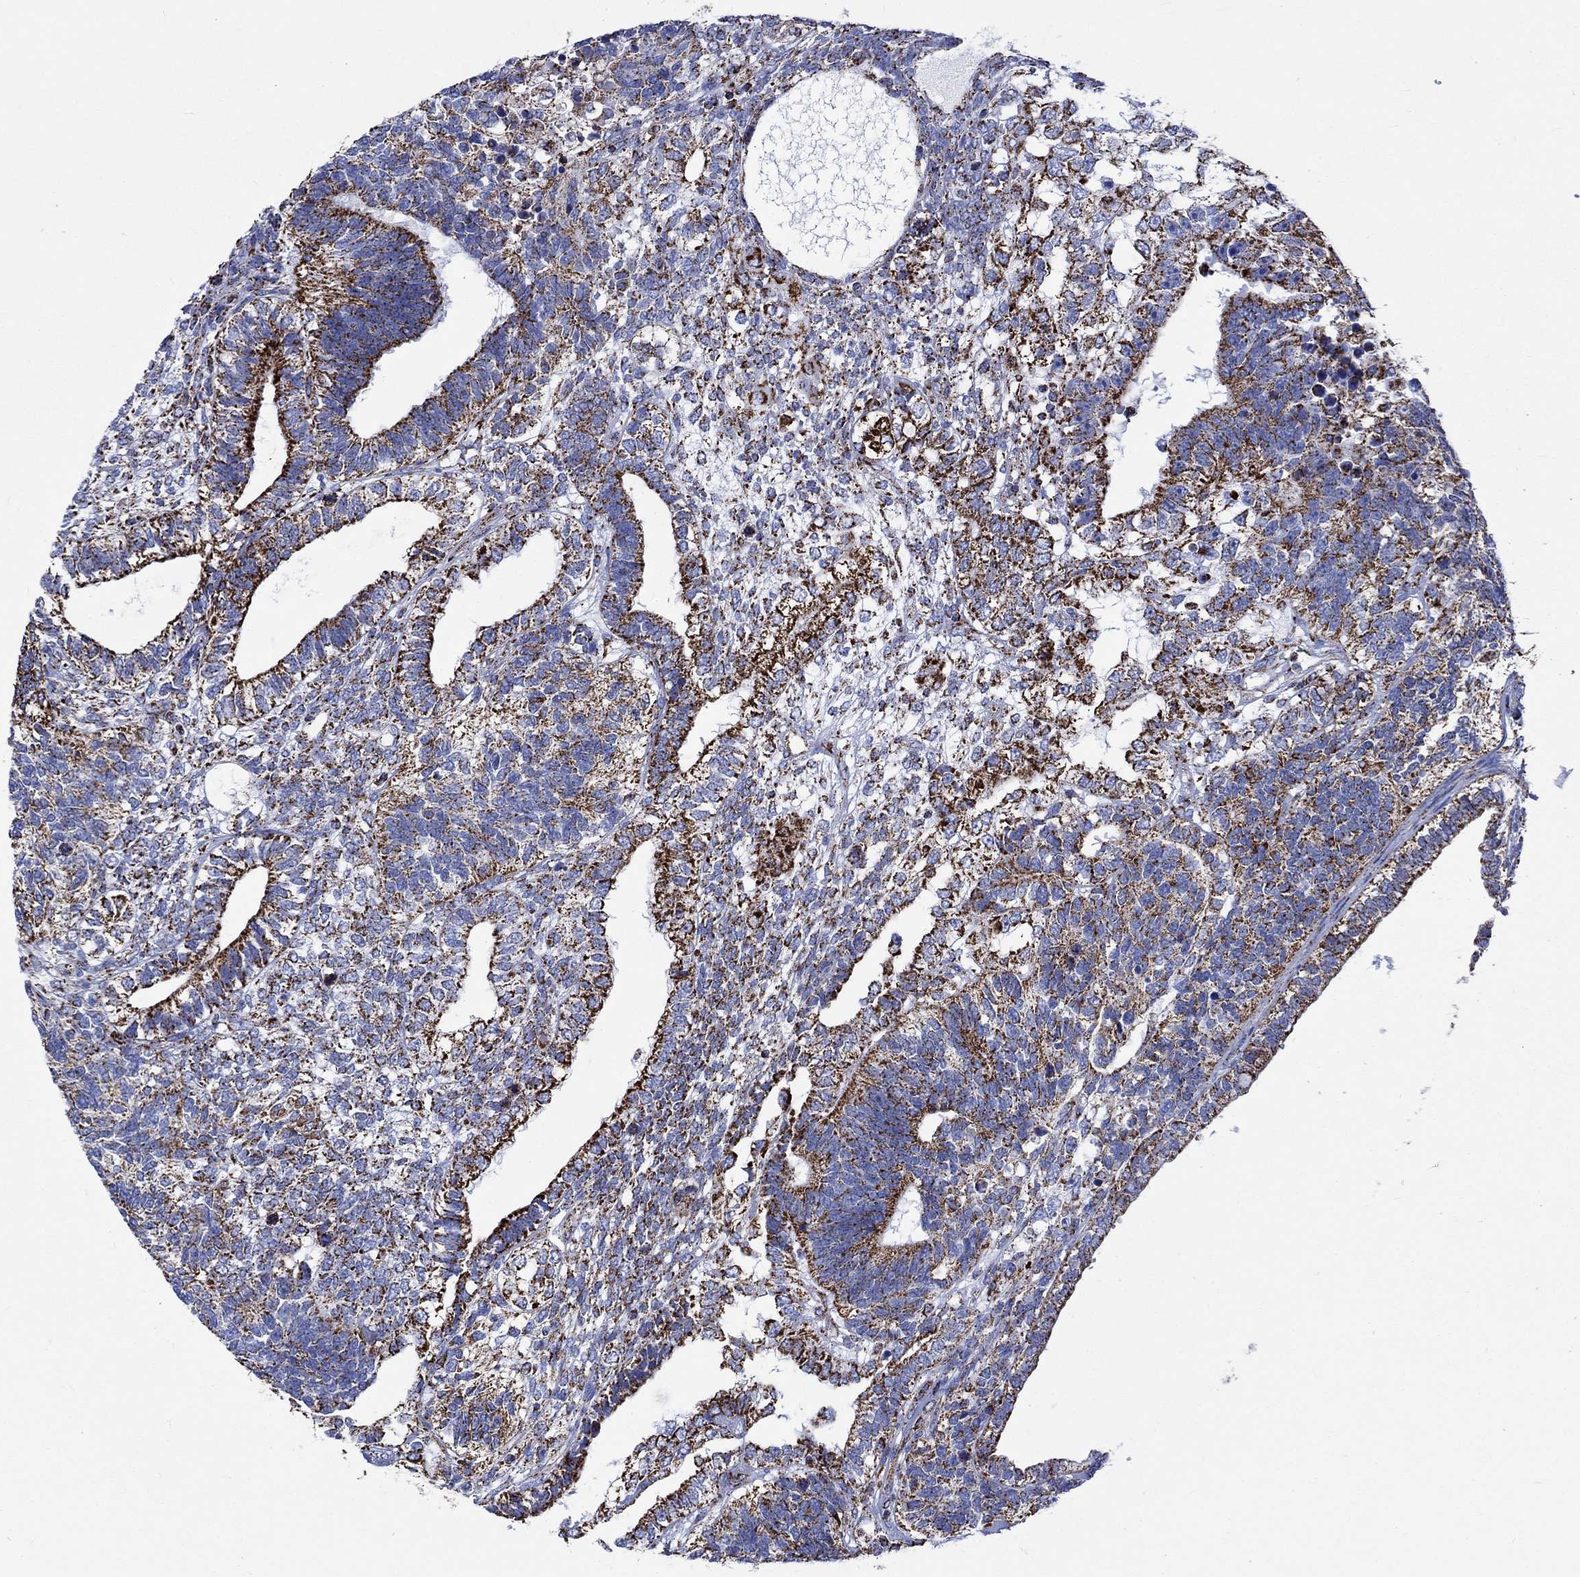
{"staining": {"intensity": "strong", "quantity": "25%-75%", "location": "cytoplasmic/membranous"}, "tissue": "testis cancer", "cell_type": "Tumor cells", "image_type": "cancer", "snomed": [{"axis": "morphology", "description": "Seminoma, NOS"}, {"axis": "morphology", "description": "Carcinoma, Embryonal, NOS"}, {"axis": "topography", "description": "Testis"}], "caption": "A brown stain labels strong cytoplasmic/membranous staining of a protein in testis cancer (seminoma) tumor cells. (DAB (3,3'-diaminobenzidine) IHC, brown staining for protein, blue staining for nuclei).", "gene": "RCE1", "patient": {"sex": "male", "age": 41}}